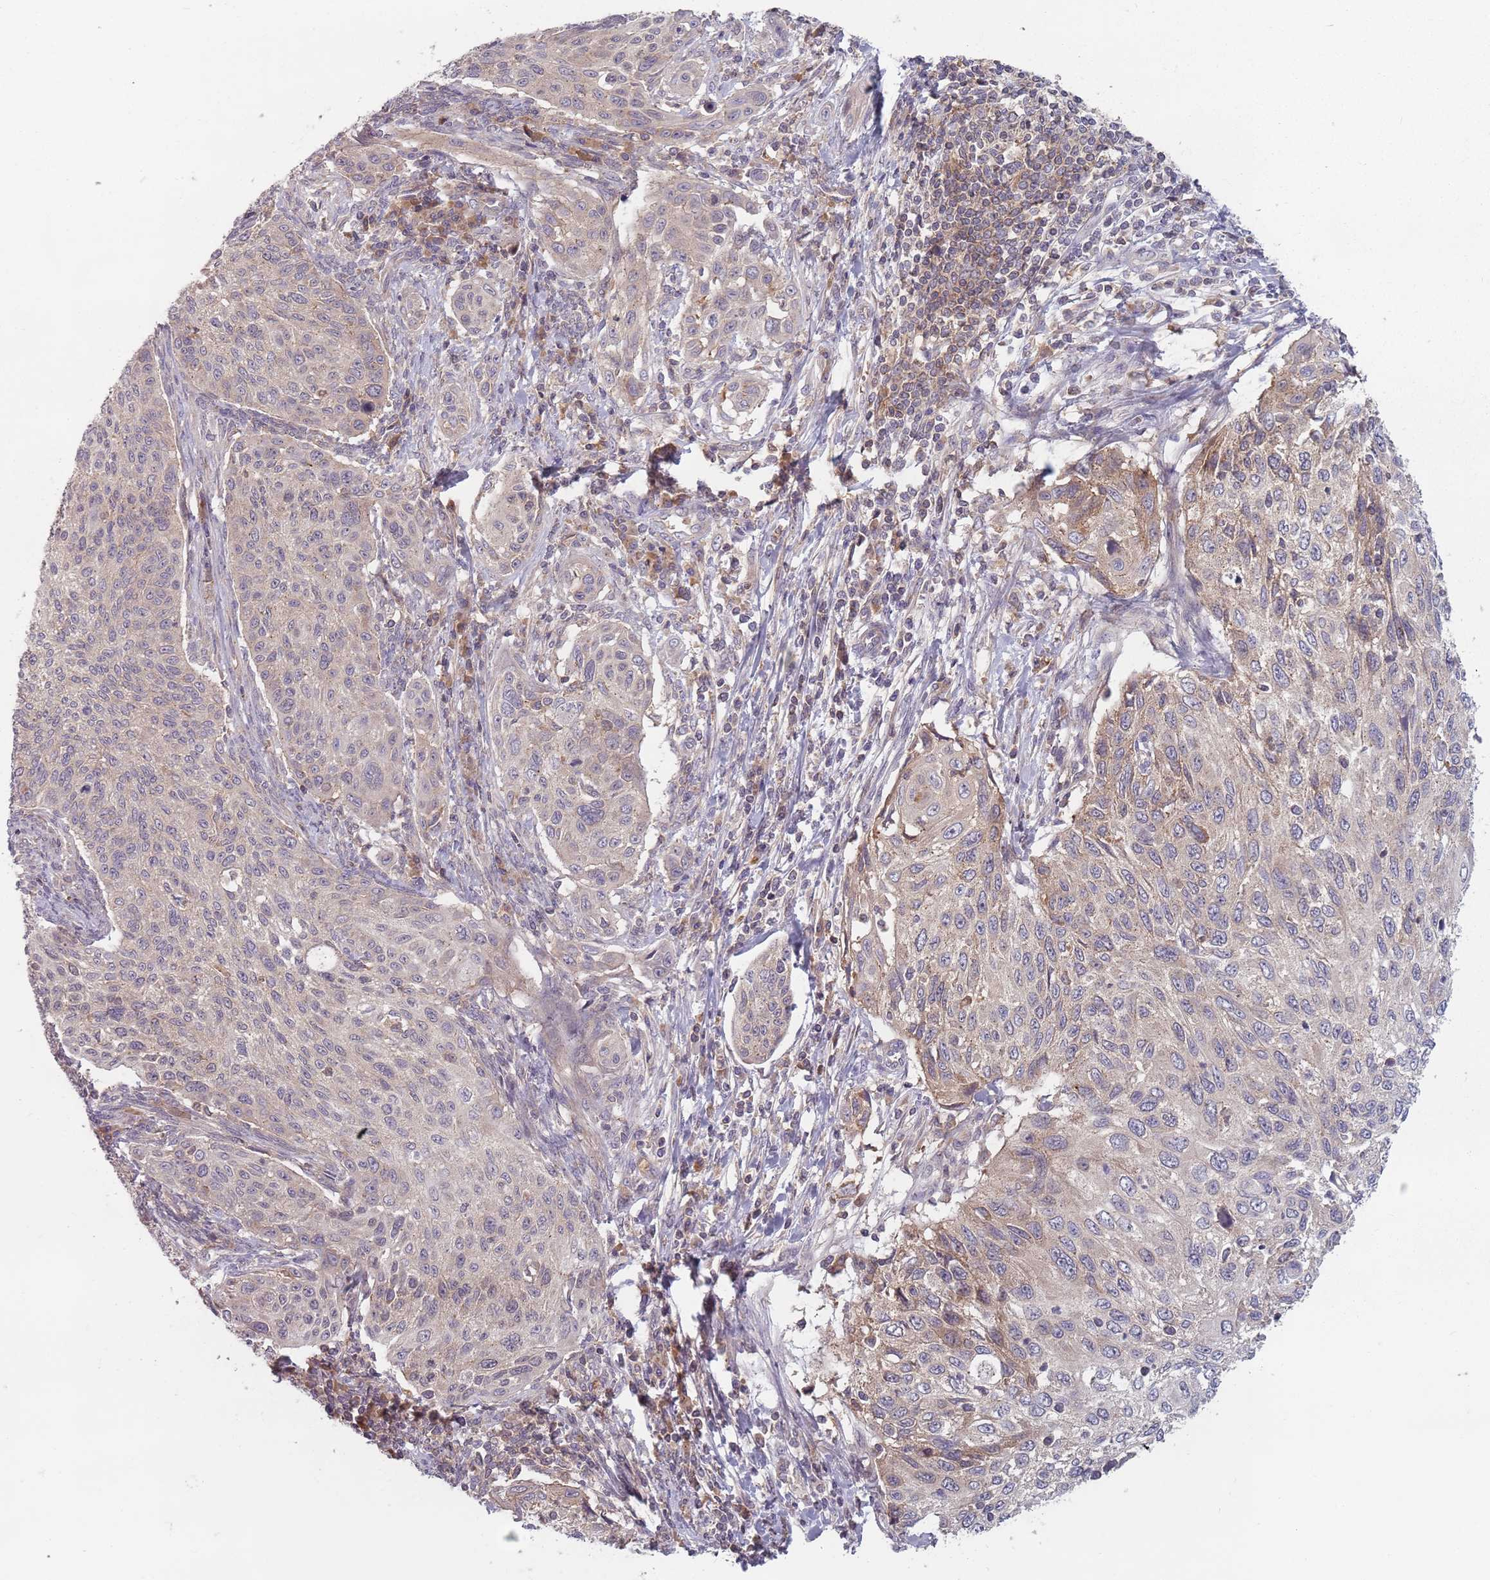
{"staining": {"intensity": "weak", "quantity": "<25%", "location": "cytoplasmic/membranous"}, "tissue": "cervical cancer", "cell_type": "Tumor cells", "image_type": "cancer", "snomed": [{"axis": "morphology", "description": "Squamous cell carcinoma, NOS"}, {"axis": "topography", "description": "Cervix"}], "caption": "High power microscopy micrograph of an immunohistochemistry micrograph of cervical squamous cell carcinoma, revealing no significant positivity in tumor cells.", "gene": "ASB13", "patient": {"sex": "female", "age": 70}}